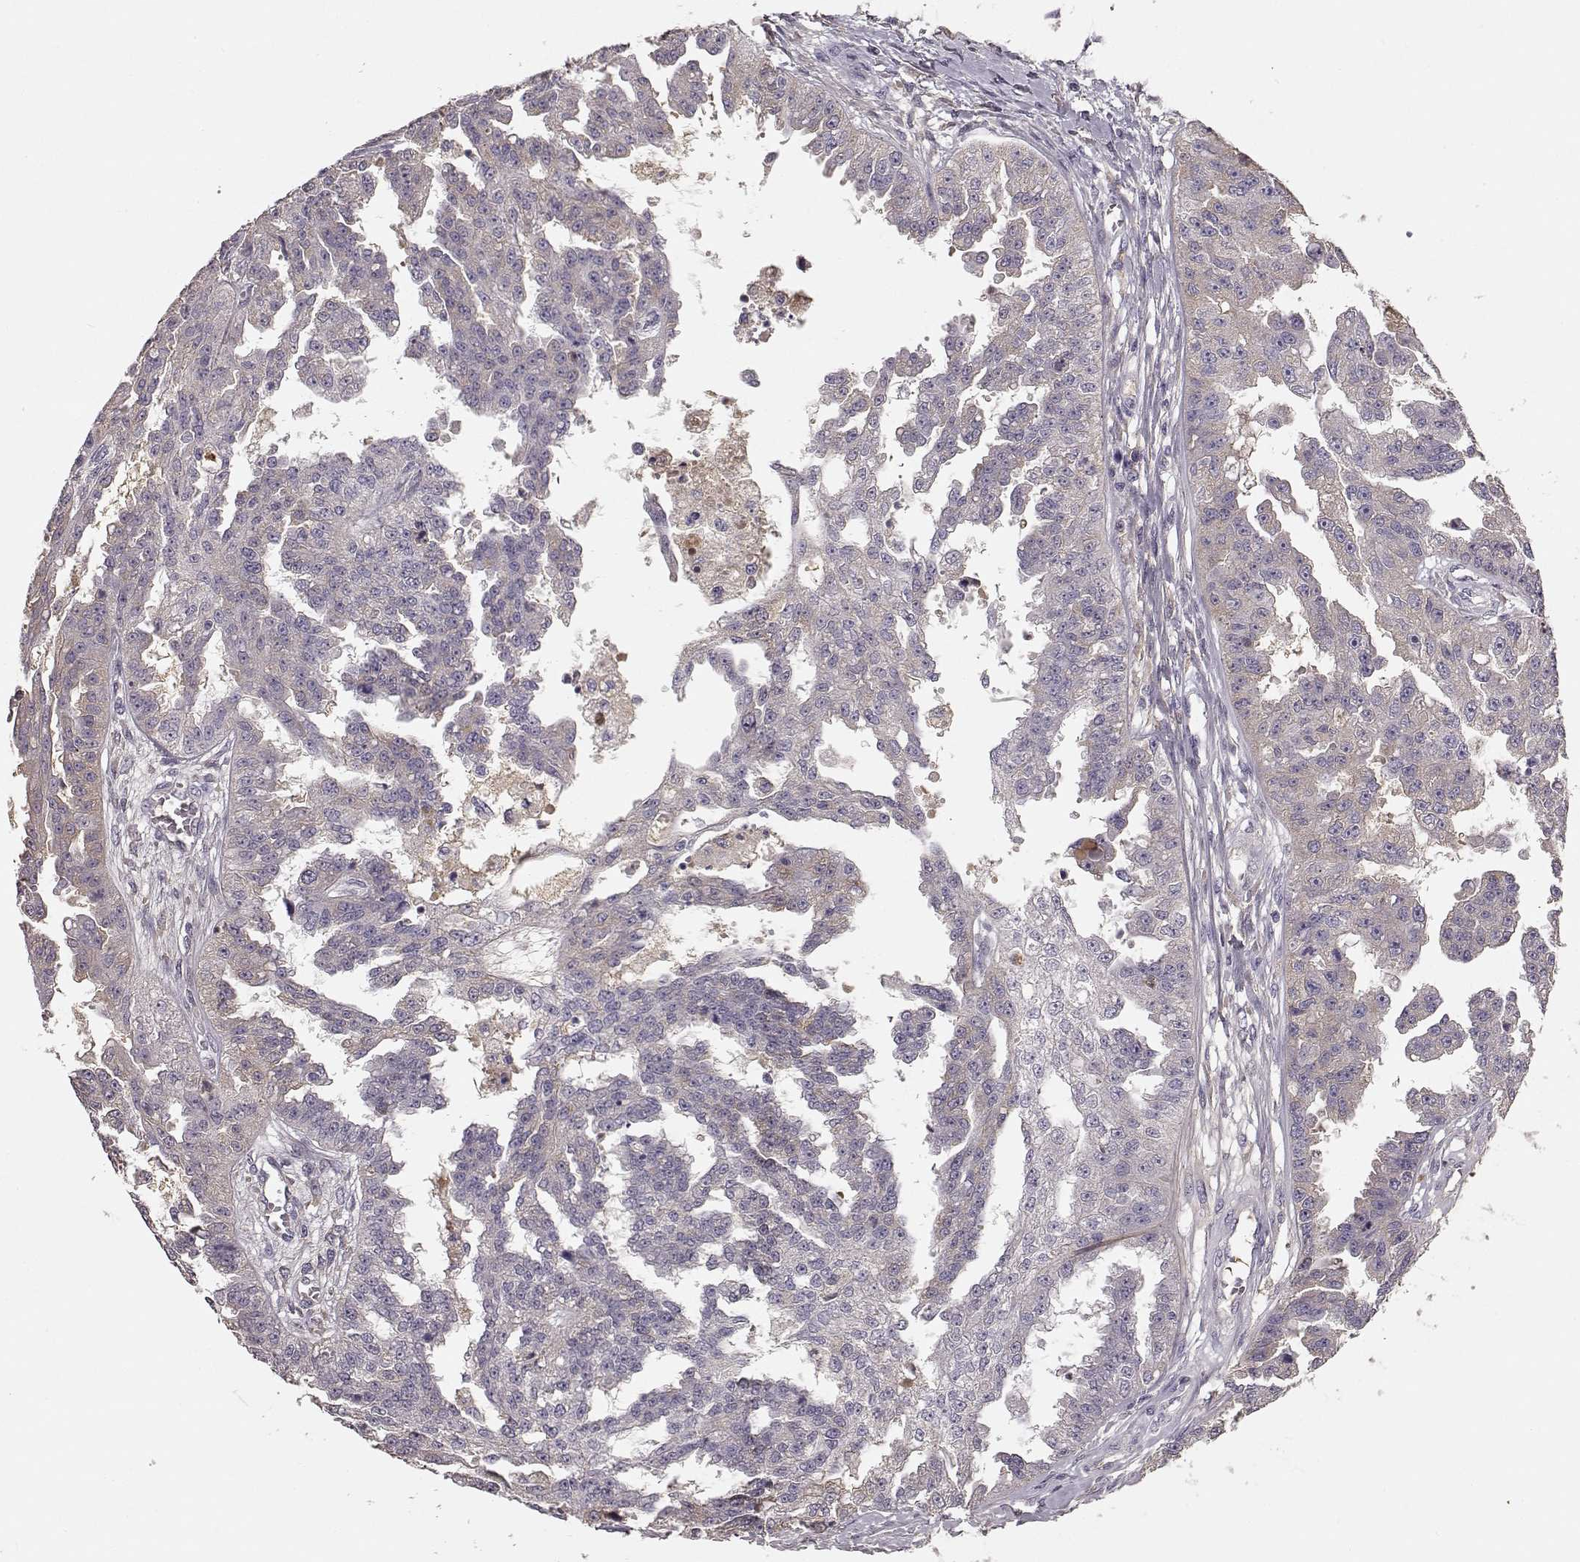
{"staining": {"intensity": "negative", "quantity": "none", "location": "none"}, "tissue": "ovarian cancer", "cell_type": "Tumor cells", "image_type": "cancer", "snomed": [{"axis": "morphology", "description": "Cystadenocarcinoma, serous, NOS"}, {"axis": "topography", "description": "Ovary"}], "caption": "DAB immunohistochemical staining of human ovarian cancer (serous cystadenocarcinoma) exhibits no significant positivity in tumor cells.", "gene": "YJEFN3", "patient": {"sex": "female", "age": 58}}